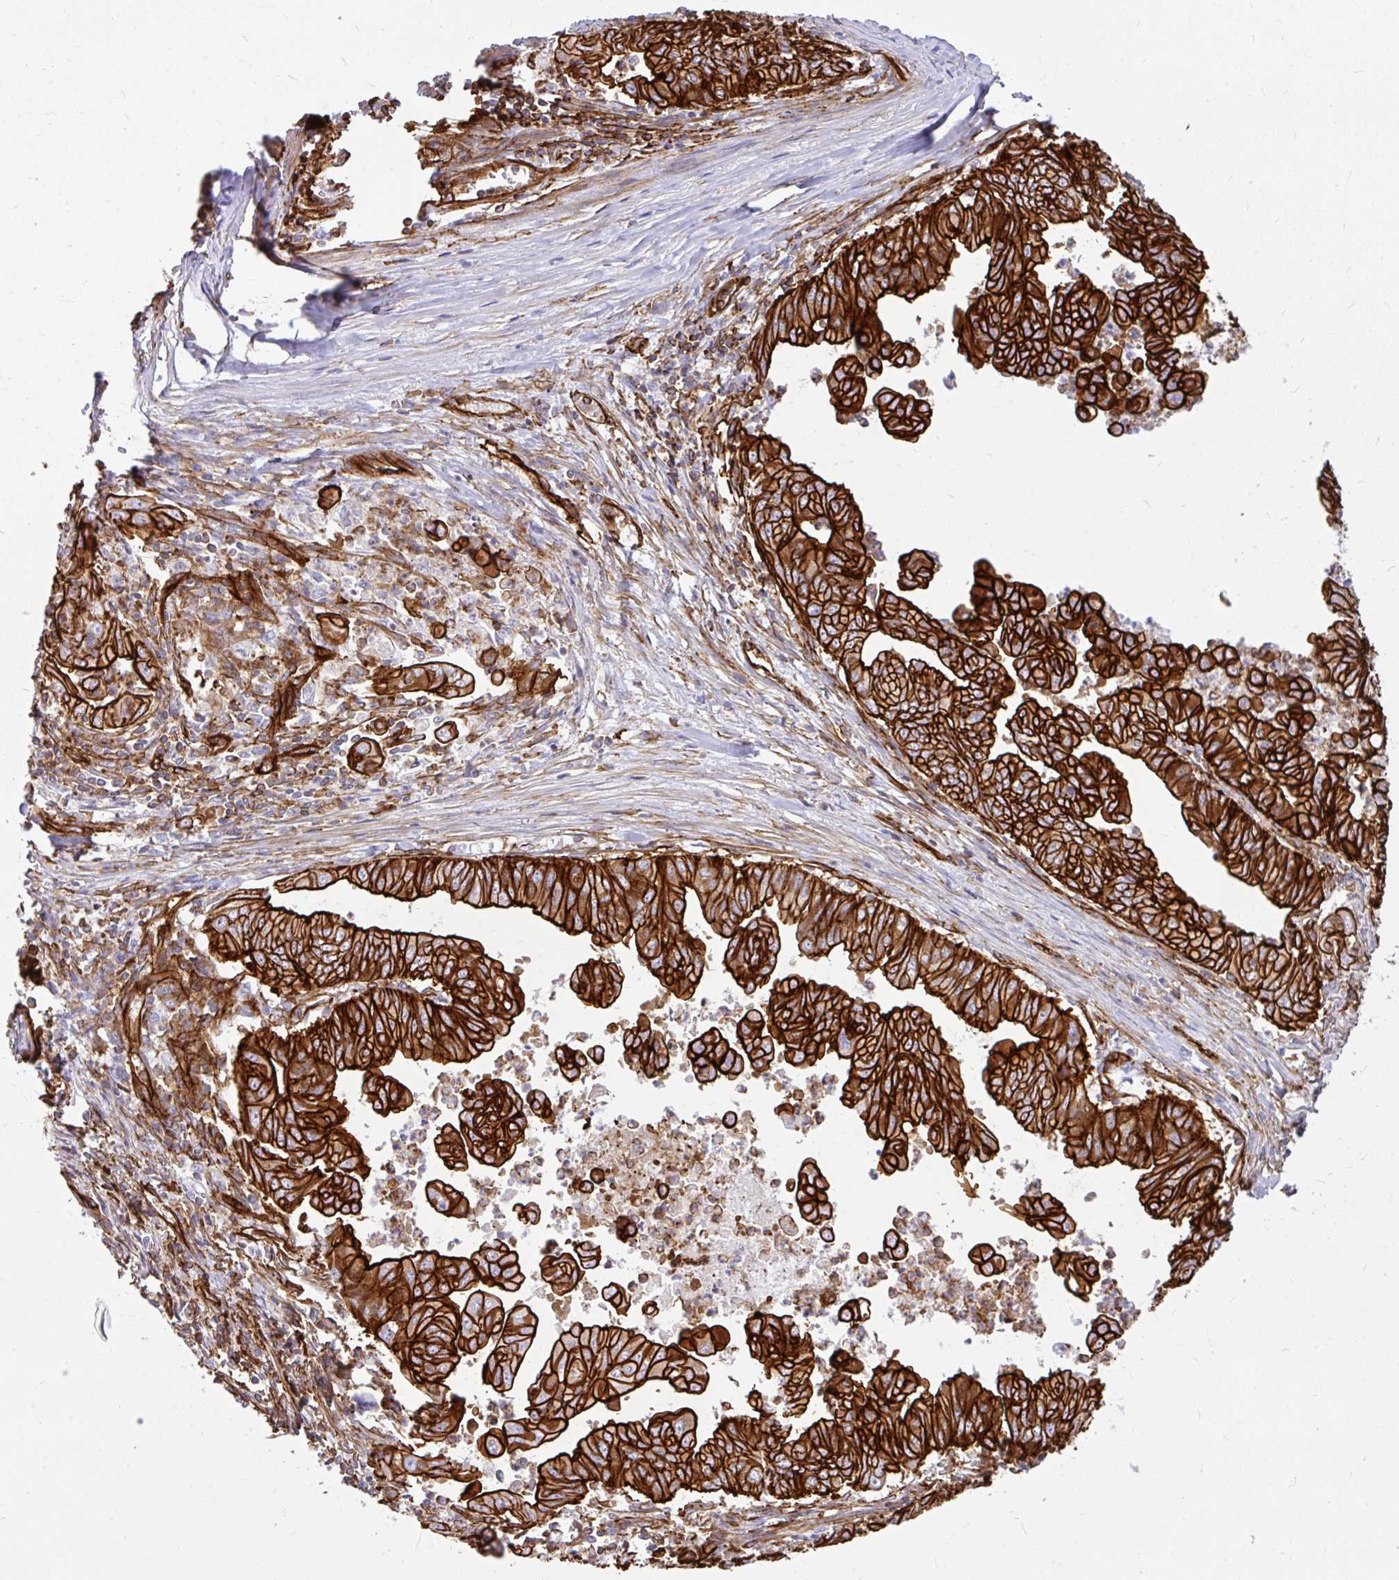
{"staining": {"intensity": "strong", "quantity": ">75%", "location": "cytoplasmic/membranous"}, "tissue": "stomach cancer", "cell_type": "Tumor cells", "image_type": "cancer", "snomed": [{"axis": "morphology", "description": "Adenocarcinoma, NOS"}, {"axis": "topography", "description": "Stomach, upper"}], "caption": "IHC histopathology image of neoplastic tissue: human stomach cancer (adenocarcinoma) stained using IHC demonstrates high levels of strong protein expression localized specifically in the cytoplasmic/membranous of tumor cells, appearing as a cytoplasmic/membranous brown color.", "gene": "MAP1LC3B", "patient": {"sex": "male", "age": 80}}